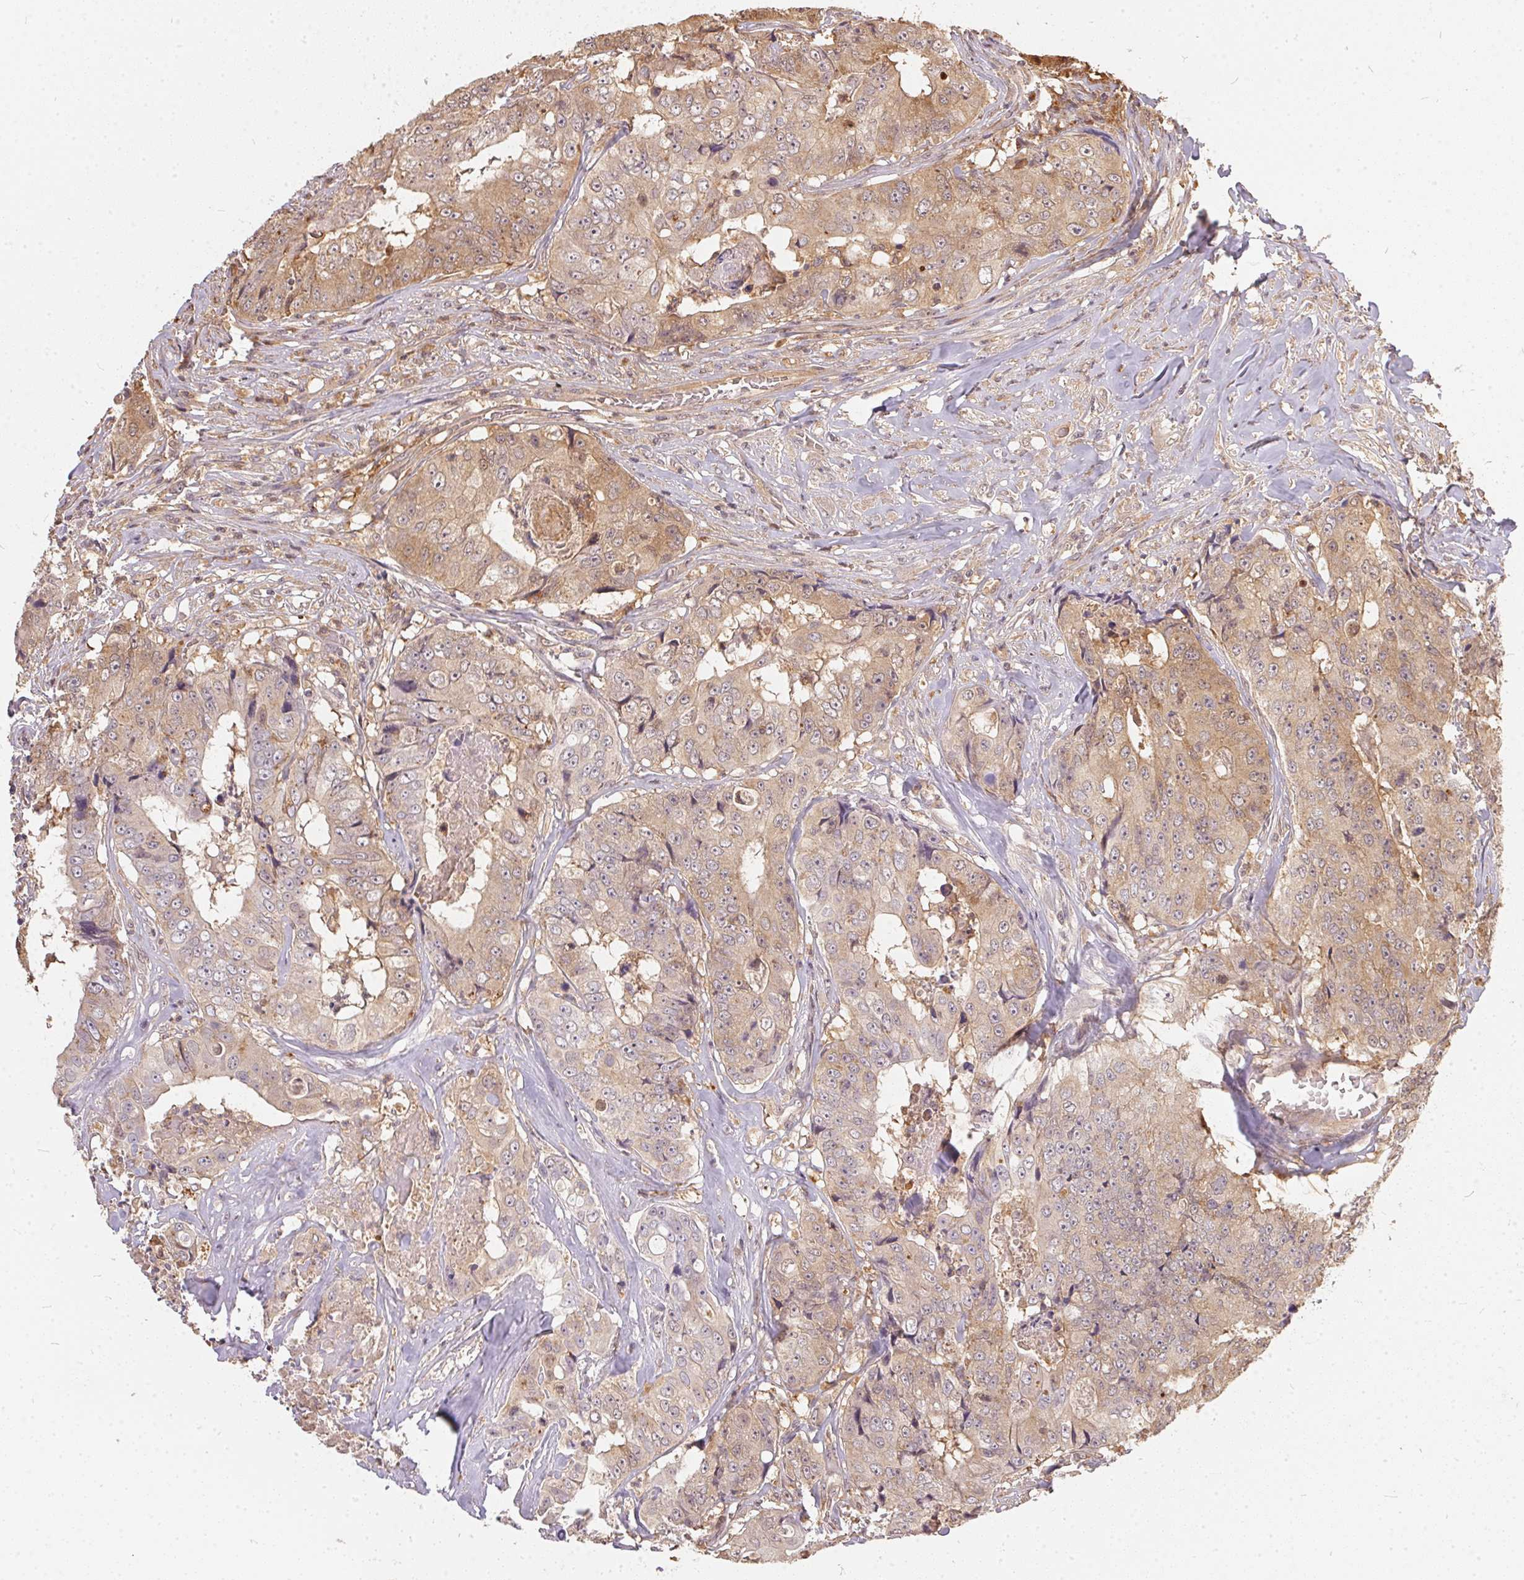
{"staining": {"intensity": "weak", "quantity": ">75%", "location": "cytoplasmic/membranous"}, "tissue": "colorectal cancer", "cell_type": "Tumor cells", "image_type": "cancer", "snomed": [{"axis": "morphology", "description": "Adenocarcinoma, NOS"}, {"axis": "topography", "description": "Rectum"}], "caption": "Immunohistochemistry staining of colorectal cancer, which displays low levels of weak cytoplasmic/membranous expression in approximately >75% of tumor cells indicating weak cytoplasmic/membranous protein expression. The staining was performed using DAB (3,3'-diaminobenzidine) (brown) for protein detection and nuclei were counterstained in hematoxylin (blue).", "gene": "BLMH", "patient": {"sex": "female", "age": 62}}